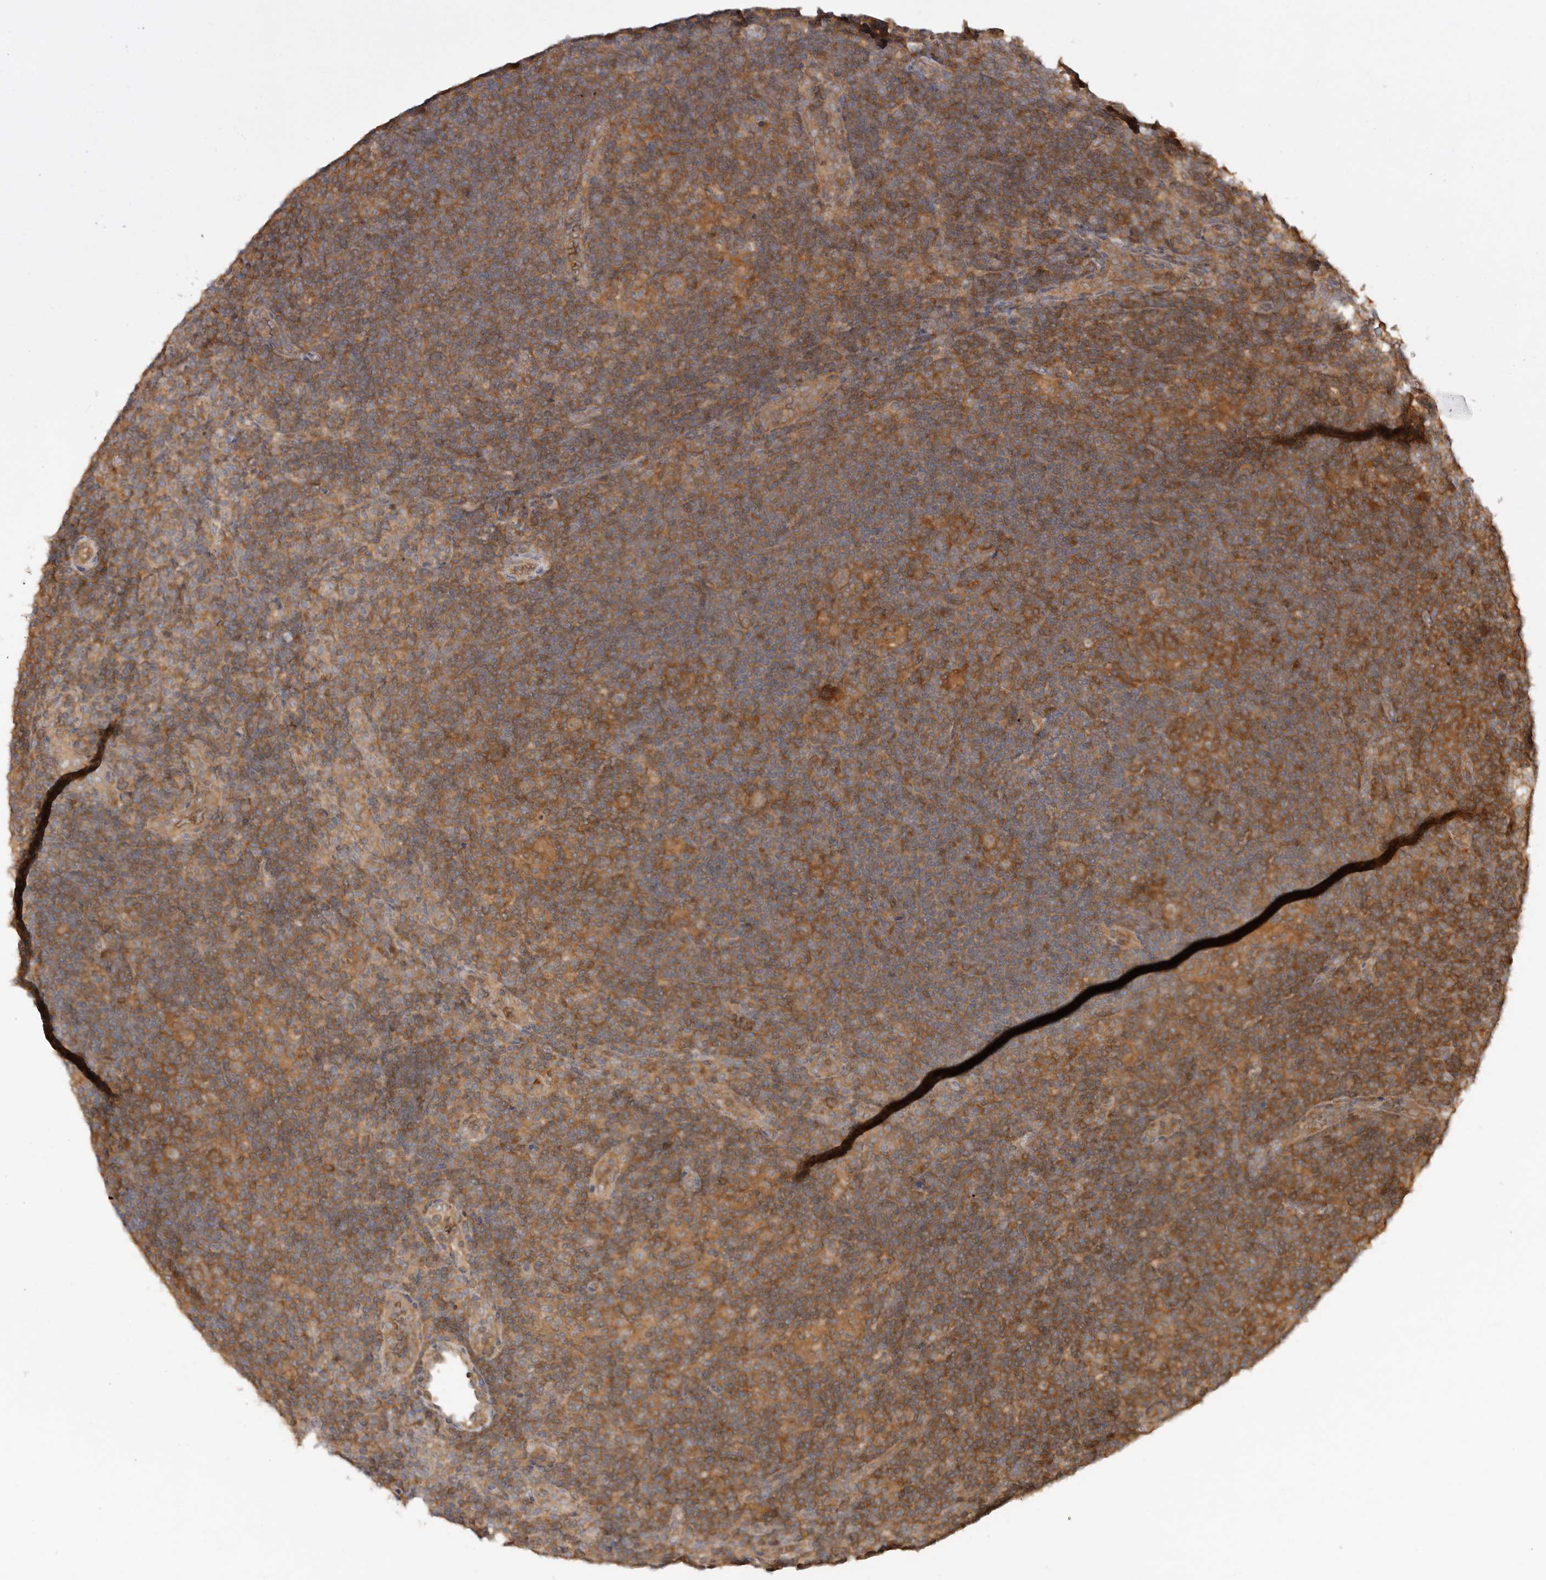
{"staining": {"intensity": "moderate", "quantity": ">75%", "location": "cytoplasmic/membranous"}, "tissue": "lymphoma", "cell_type": "Tumor cells", "image_type": "cancer", "snomed": [{"axis": "morphology", "description": "Hodgkin's disease, NOS"}, {"axis": "topography", "description": "Lymph node"}], "caption": "Brown immunohistochemical staining in Hodgkin's disease demonstrates moderate cytoplasmic/membranous staining in approximately >75% of tumor cells. The protein is stained brown, and the nuclei are stained in blue (DAB IHC with brightfield microscopy, high magnification).", "gene": "CLDN12", "patient": {"sex": "female", "age": 57}}